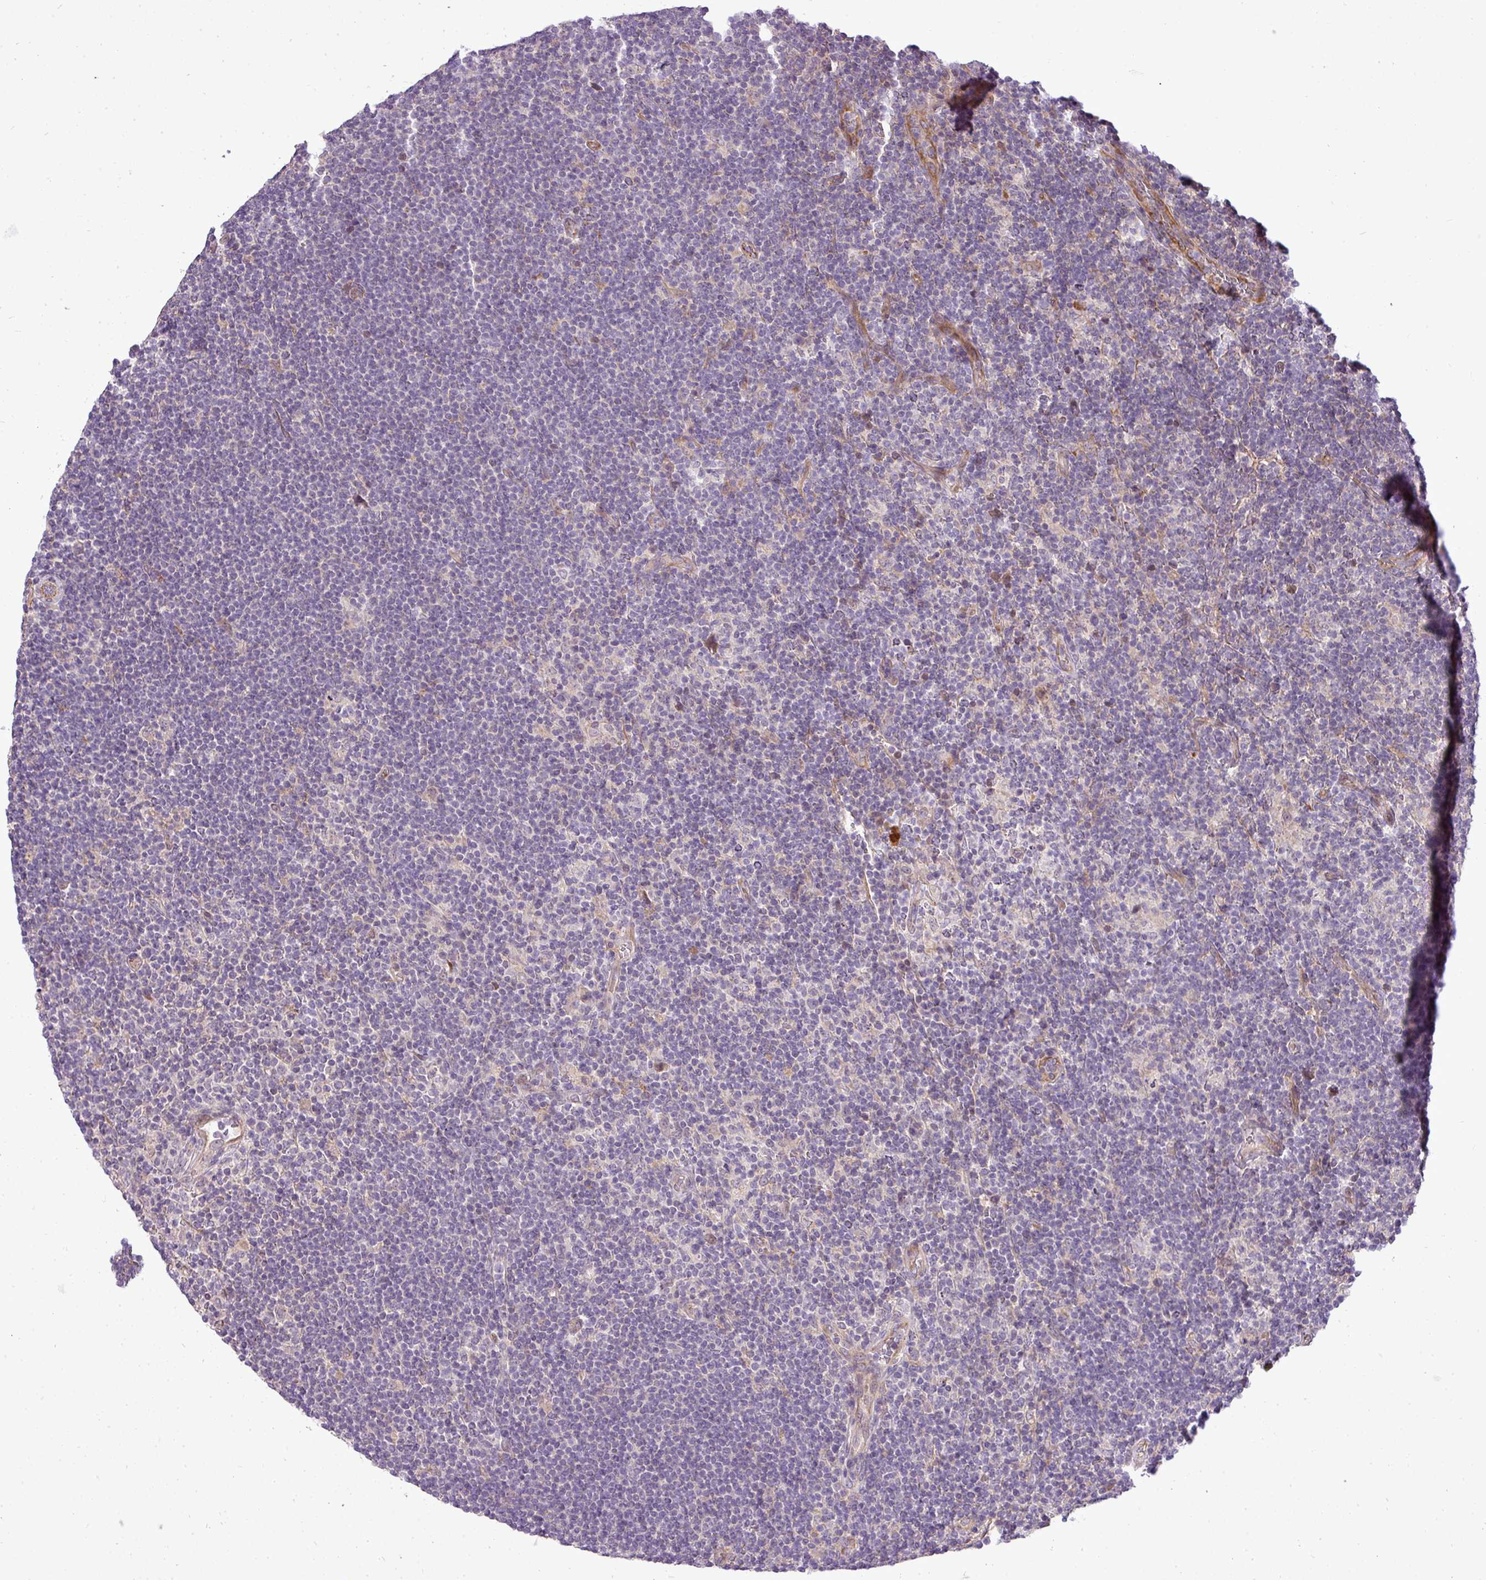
{"staining": {"intensity": "negative", "quantity": "none", "location": "none"}, "tissue": "lymphoma", "cell_type": "Tumor cells", "image_type": "cancer", "snomed": [{"axis": "morphology", "description": "Hodgkin's disease, NOS"}, {"axis": "topography", "description": "Lymph node"}], "caption": "Immunohistochemical staining of lymphoma reveals no significant positivity in tumor cells. (DAB immunohistochemistry visualized using brightfield microscopy, high magnification).", "gene": "PDRG1", "patient": {"sex": "female", "age": 57}}